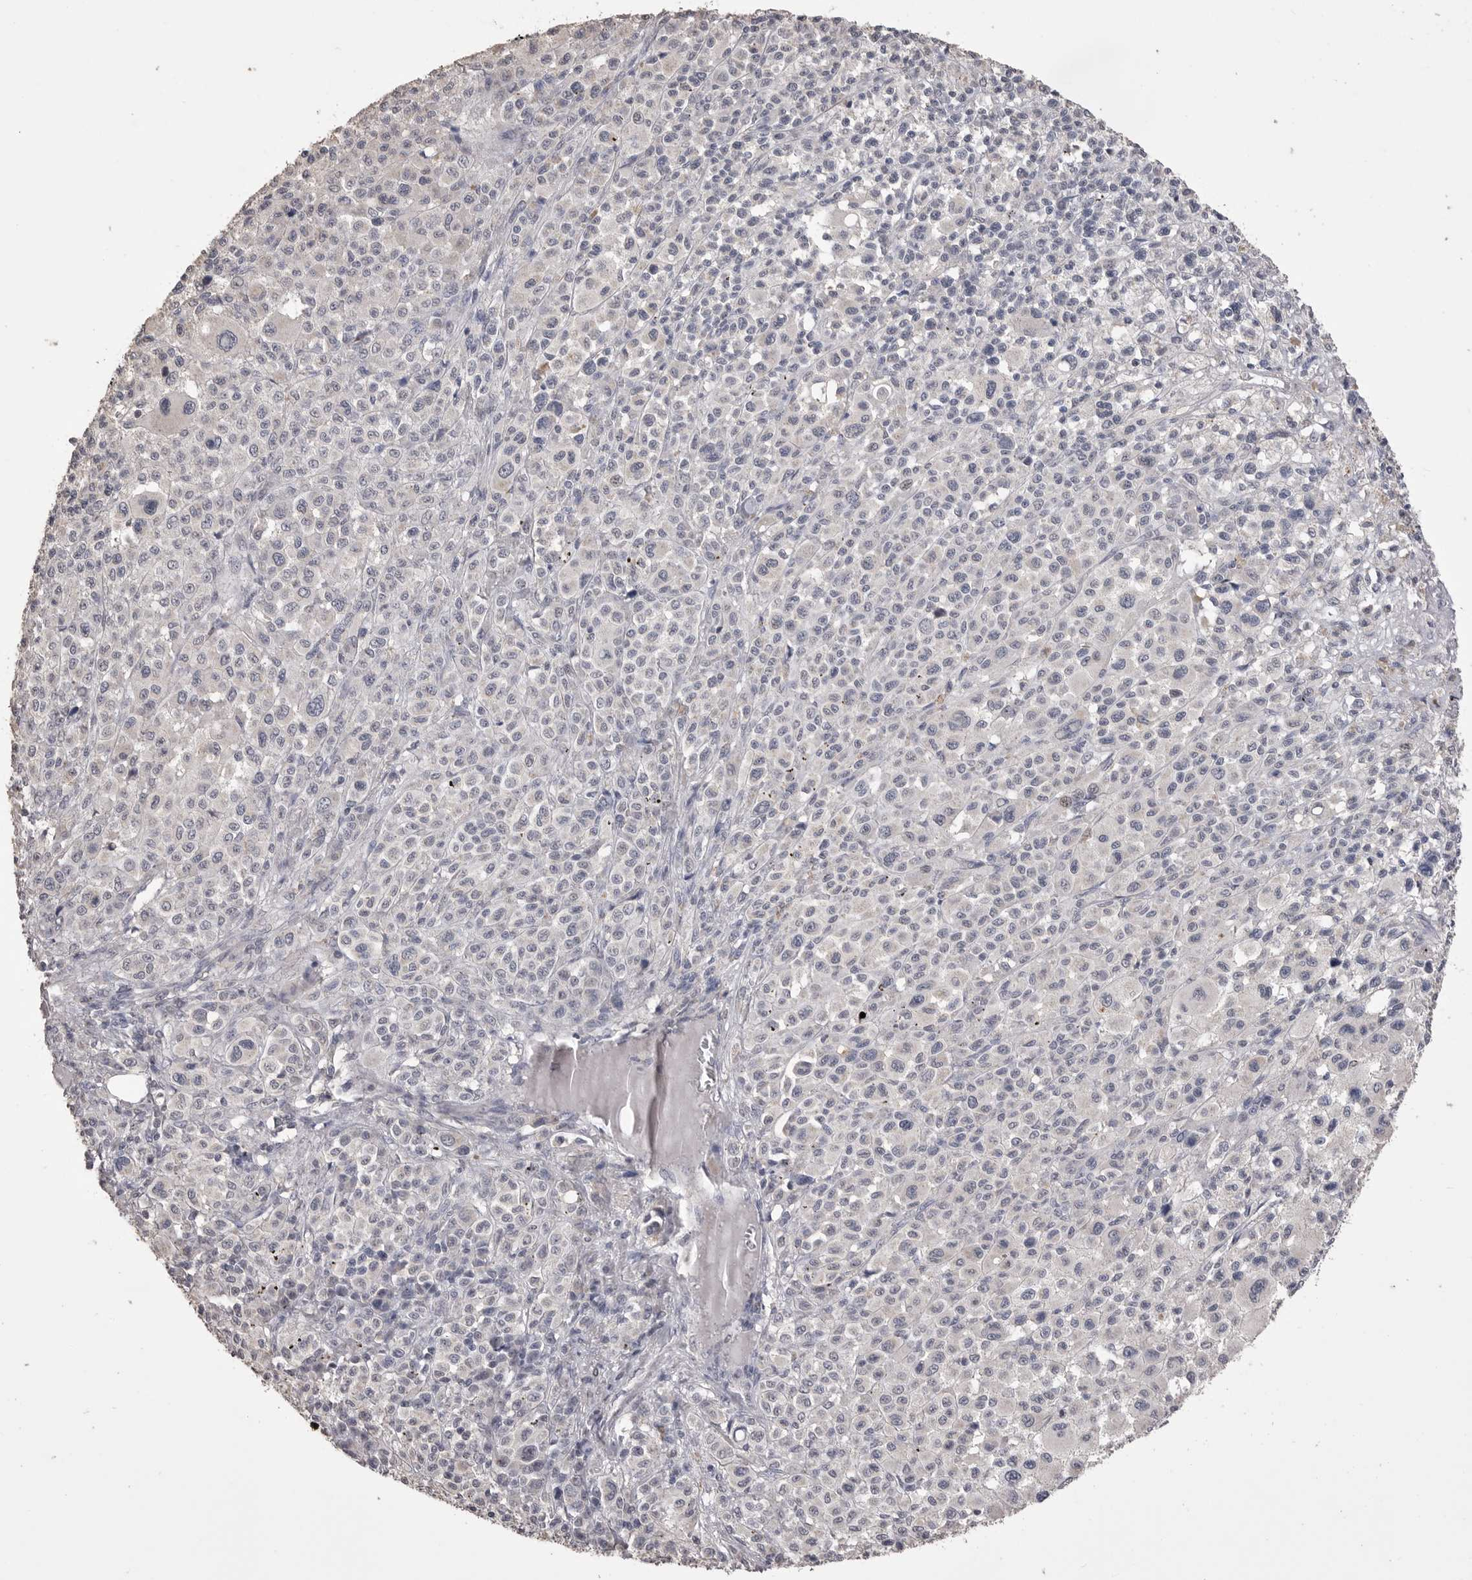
{"staining": {"intensity": "negative", "quantity": "none", "location": "none"}, "tissue": "melanoma", "cell_type": "Tumor cells", "image_type": "cancer", "snomed": [{"axis": "morphology", "description": "Malignant melanoma, Metastatic site"}, {"axis": "topography", "description": "Skin"}], "caption": "A high-resolution micrograph shows IHC staining of malignant melanoma (metastatic site), which displays no significant staining in tumor cells.", "gene": "MMP7", "patient": {"sex": "female", "age": 74}}